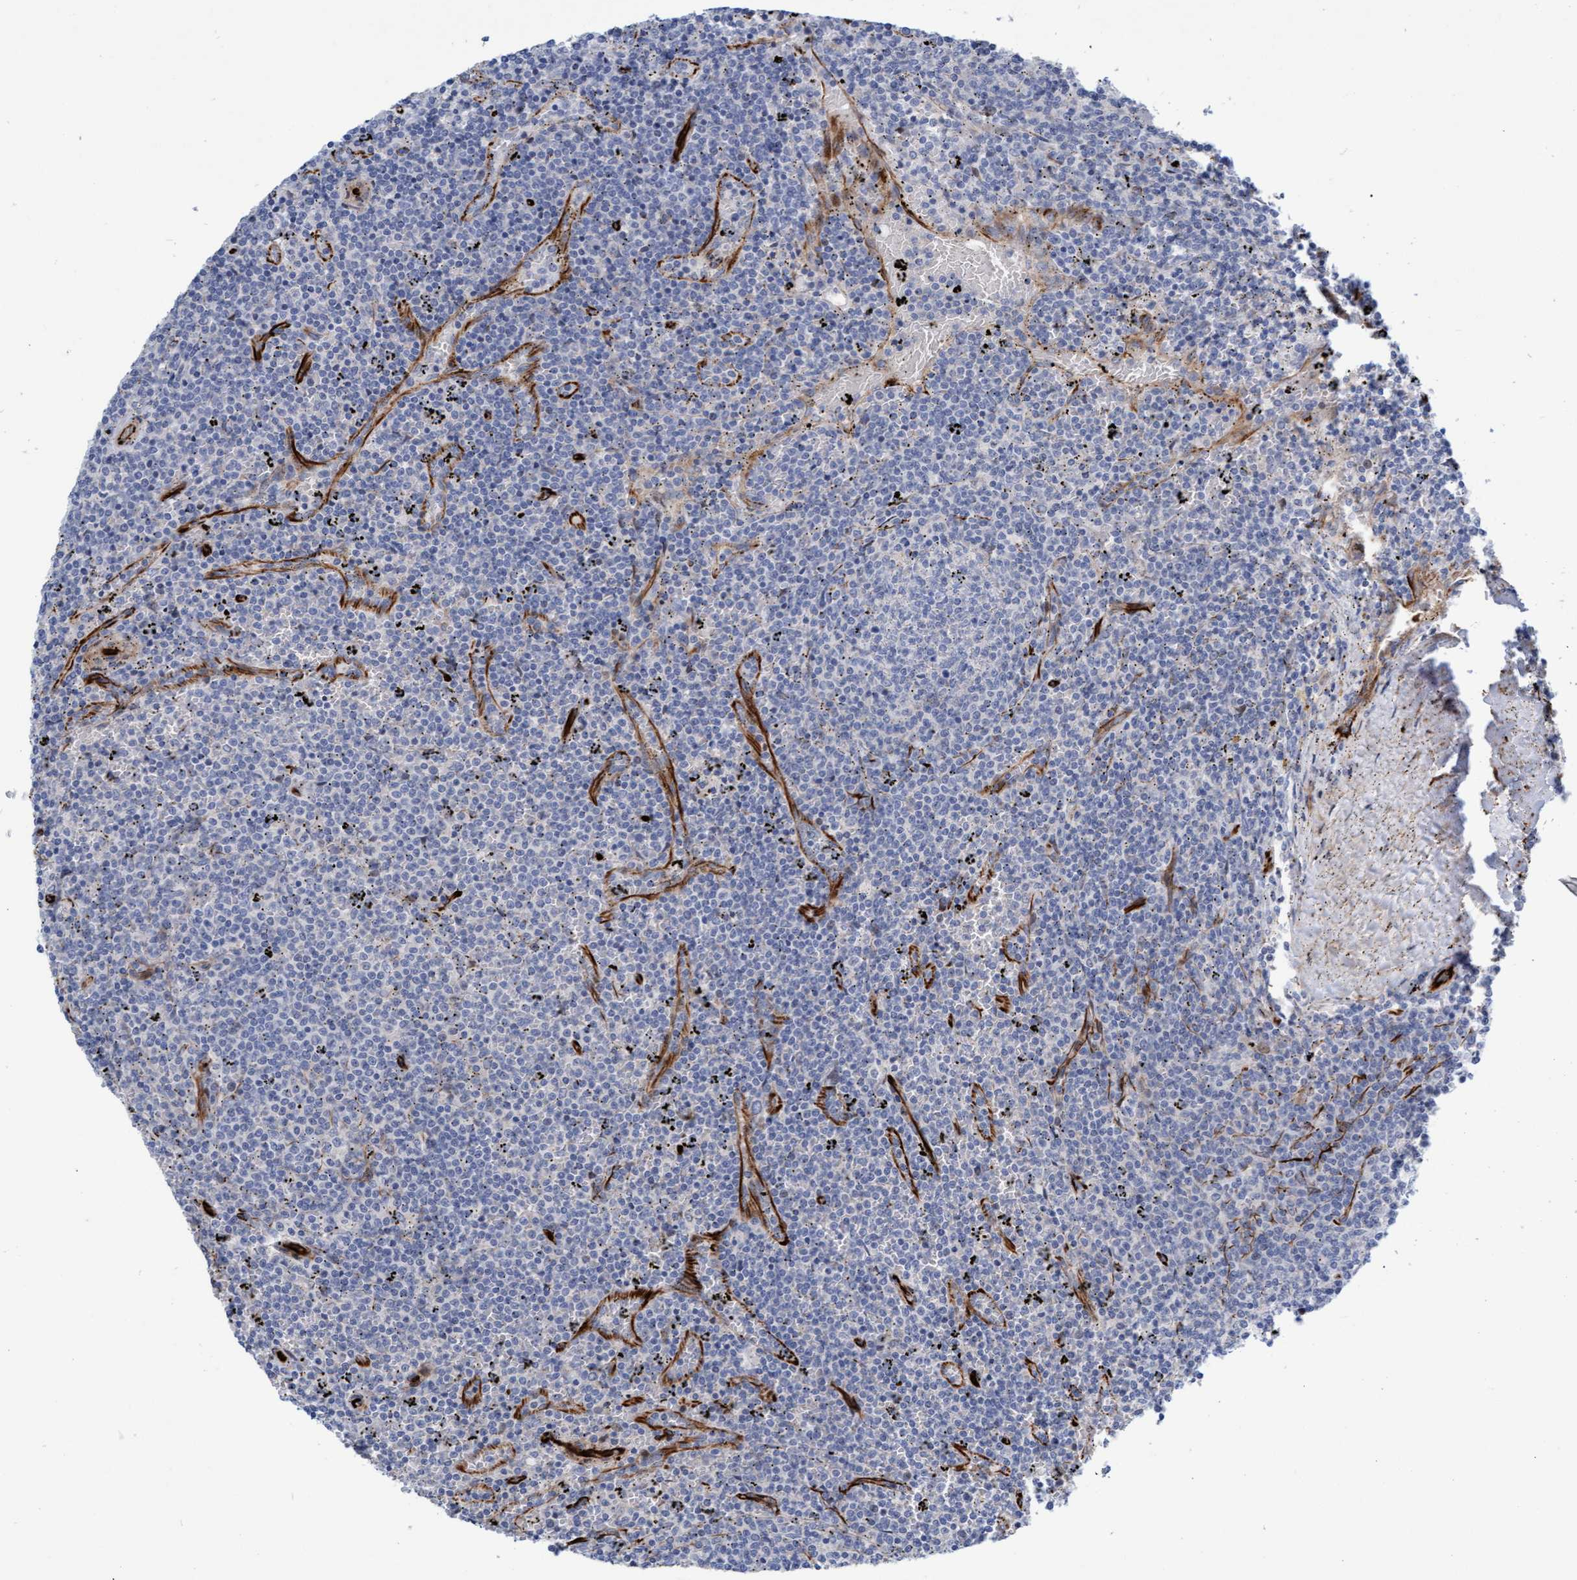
{"staining": {"intensity": "negative", "quantity": "none", "location": "none"}, "tissue": "lymphoma", "cell_type": "Tumor cells", "image_type": "cancer", "snomed": [{"axis": "morphology", "description": "Malignant lymphoma, non-Hodgkin's type, Low grade"}, {"axis": "topography", "description": "Spleen"}], "caption": "Tumor cells are negative for brown protein staining in lymphoma. (Brightfield microscopy of DAB (3,3'-diaminobenzidine) IHC at high magnification).", "gene": "POLG2", "patient": {"sex": "female", "age": 50}}